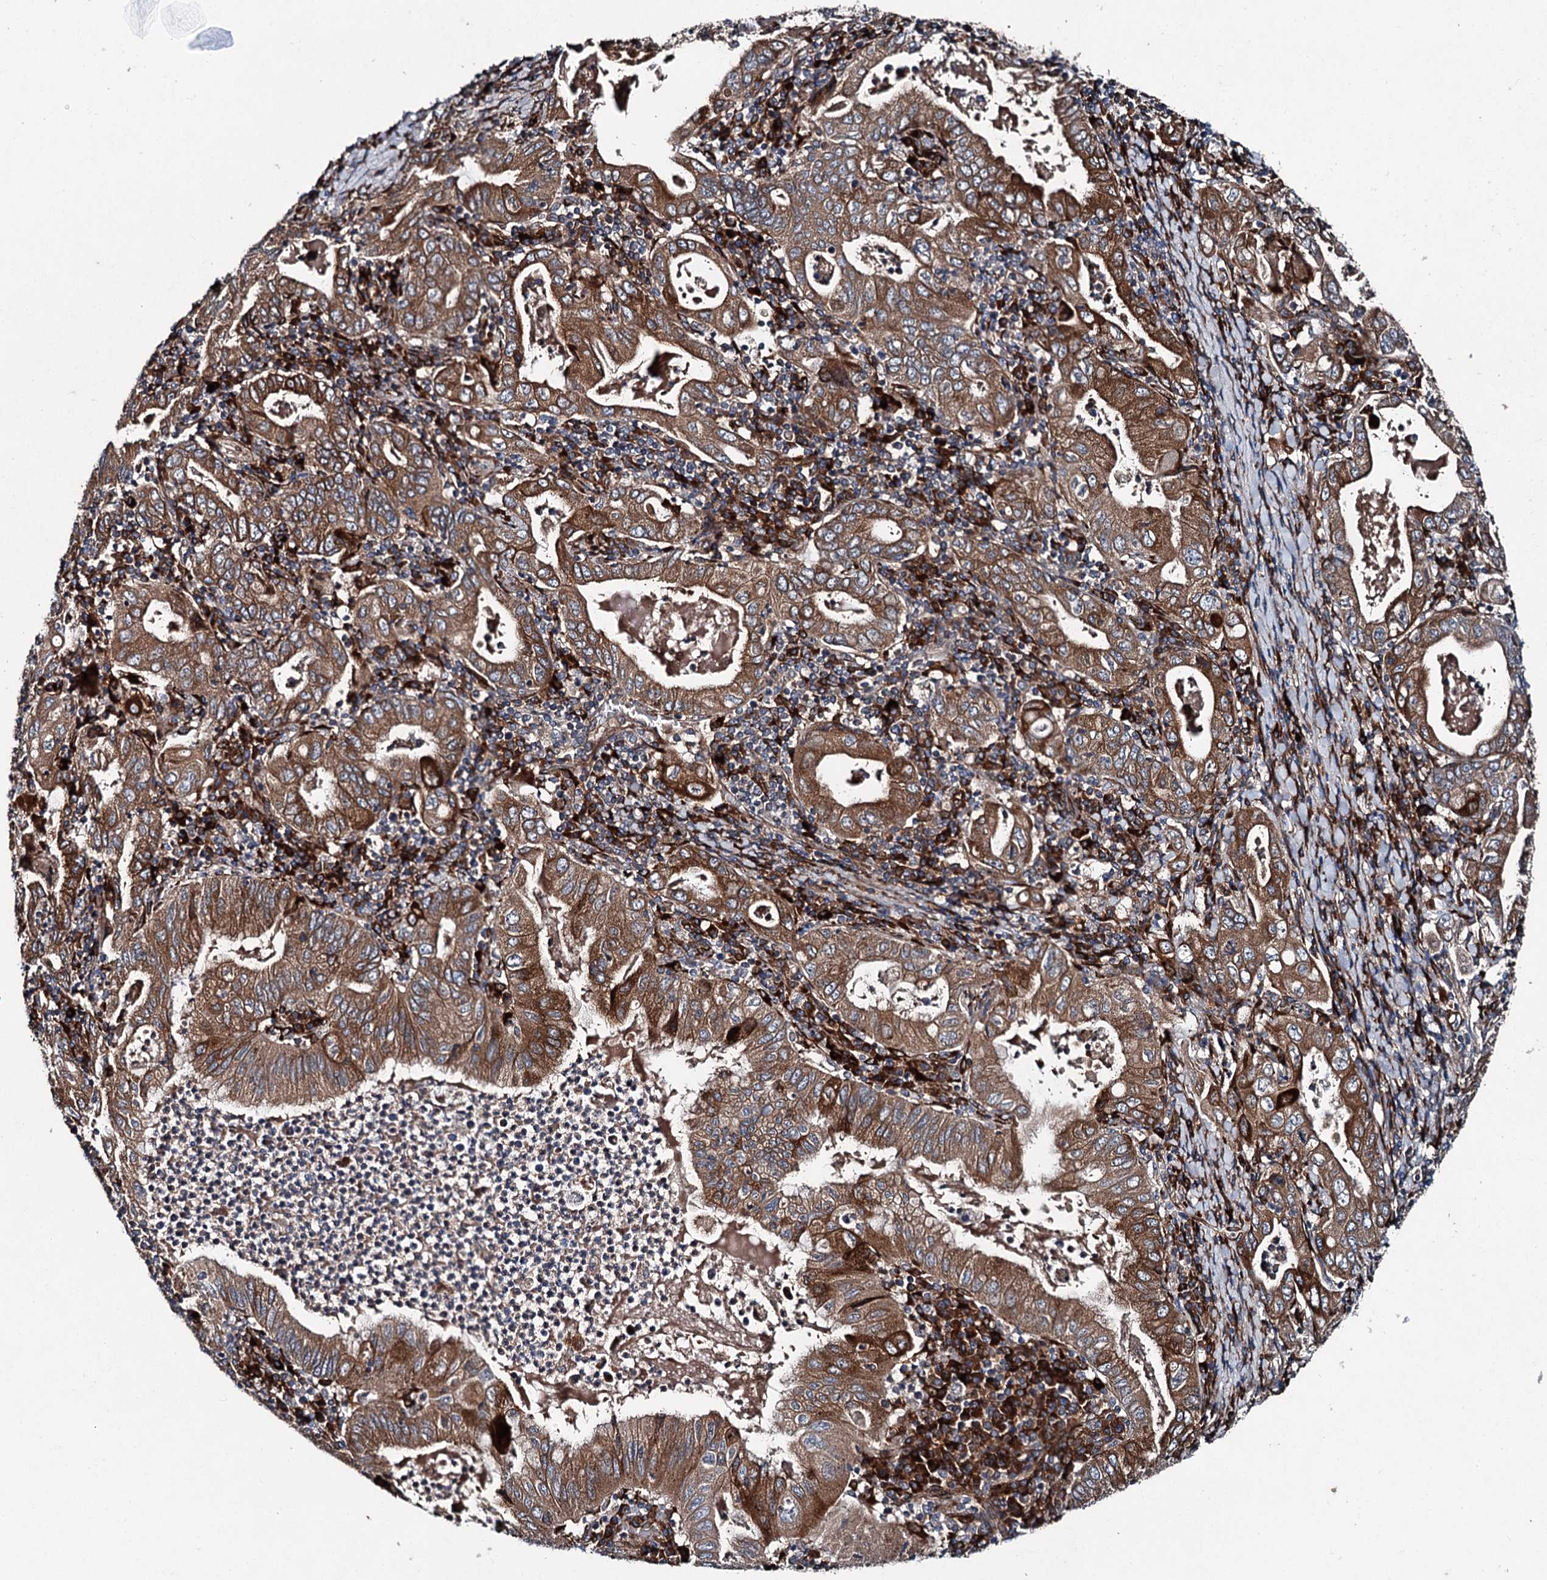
{"staining": {"intensity": "strong", "quantity": ">75%", "location": "cytoplasmic/membranous"}, "tissue": "stomach cancer", "cell_type": "Tumor cells", "image_type": "cancer", "snomed": [{"axis": "morphology", "description": "Normal tissue, NOS"}, {"axis": "morphology", "description": "Adenocarcinoma, NOS"}, {"axis": "topography", "description": "Esophagus"}, {"axis": "topography", "description": "Stomach, upper"}, {"axis": "topography", "description": "Peripheral nerve tissue"}], "caption": "Tumor cells reveal high levels of strong cytoplasmic/membranous staining in approximately >75% of cells in human stomach cancer.", "gene": "DDIAS", "patient": {"sex": "male", "age": 62}}